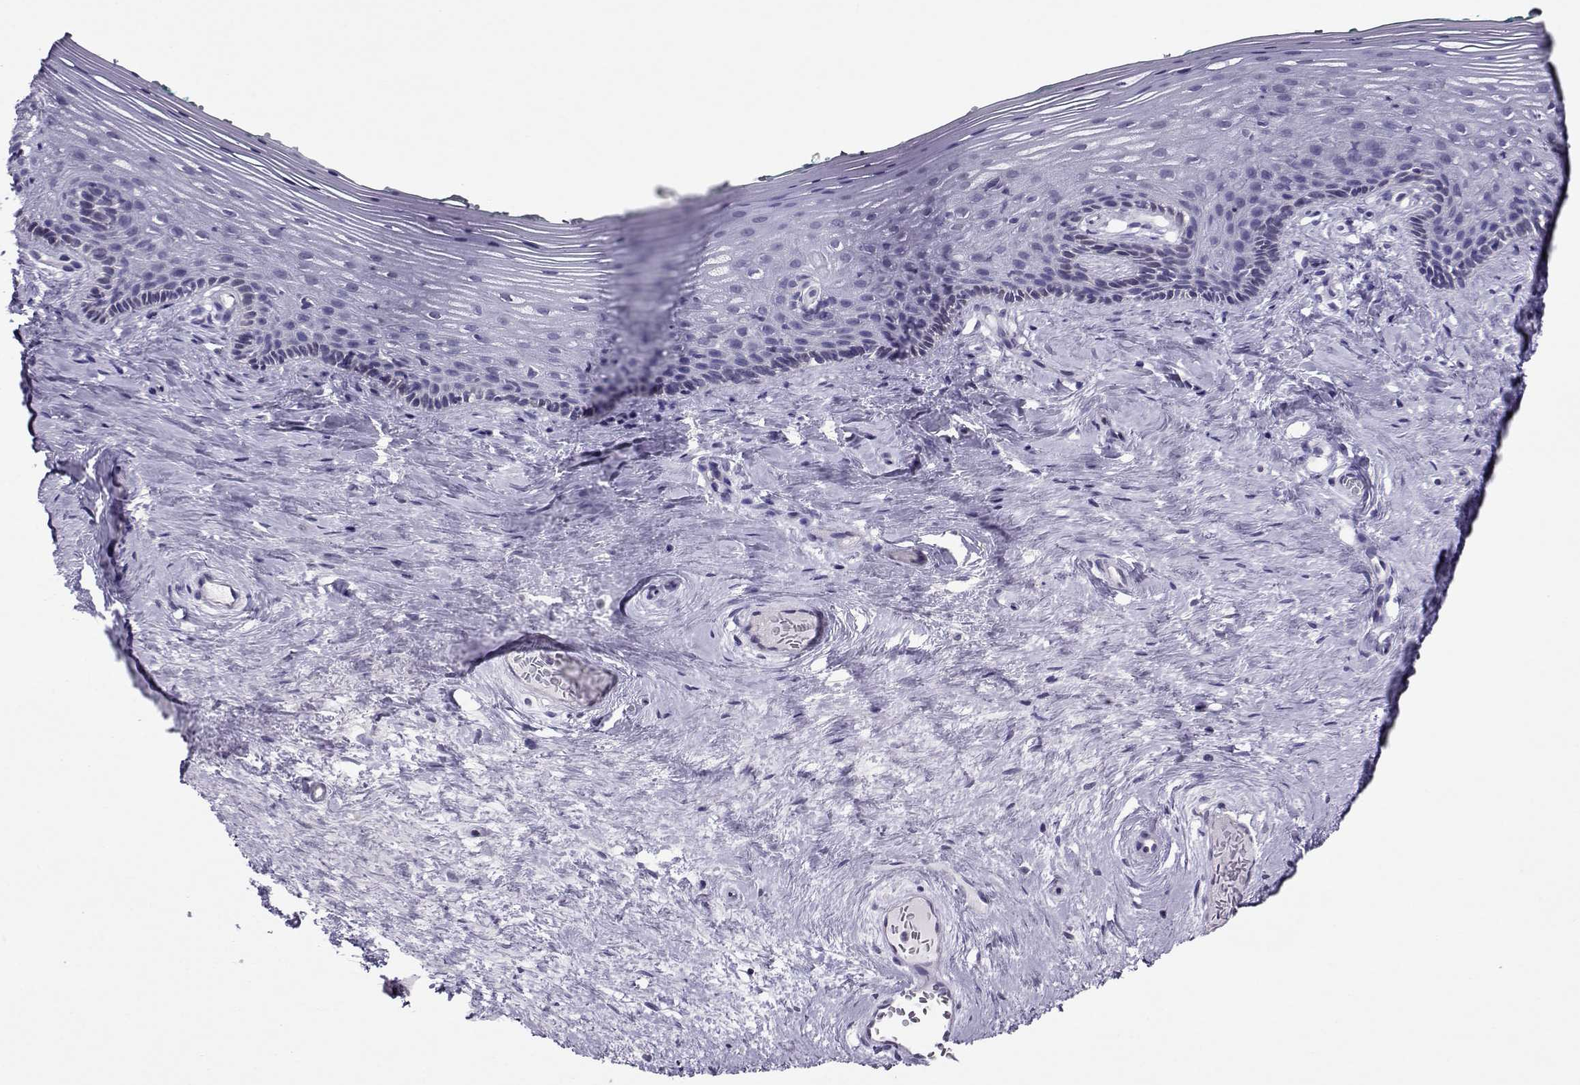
{"staining": {"intensity": "negative", "quantity": "none", "location": "none"}, "tissue": "vagina", "cell_type": "Squamous epithelial cells", "image_type": "normal", "snomed": [{"axis": "morphology", "description": "Normal tissue, NOS"}, {"axis": "topography", "description": "Vagina"}], "caption": "This is an IHC micrograph of normal human vagina. There is no staining in squamous epithelial cells.", "gene": "PGK1", "patient": {"sex": "female", "age": 45}}